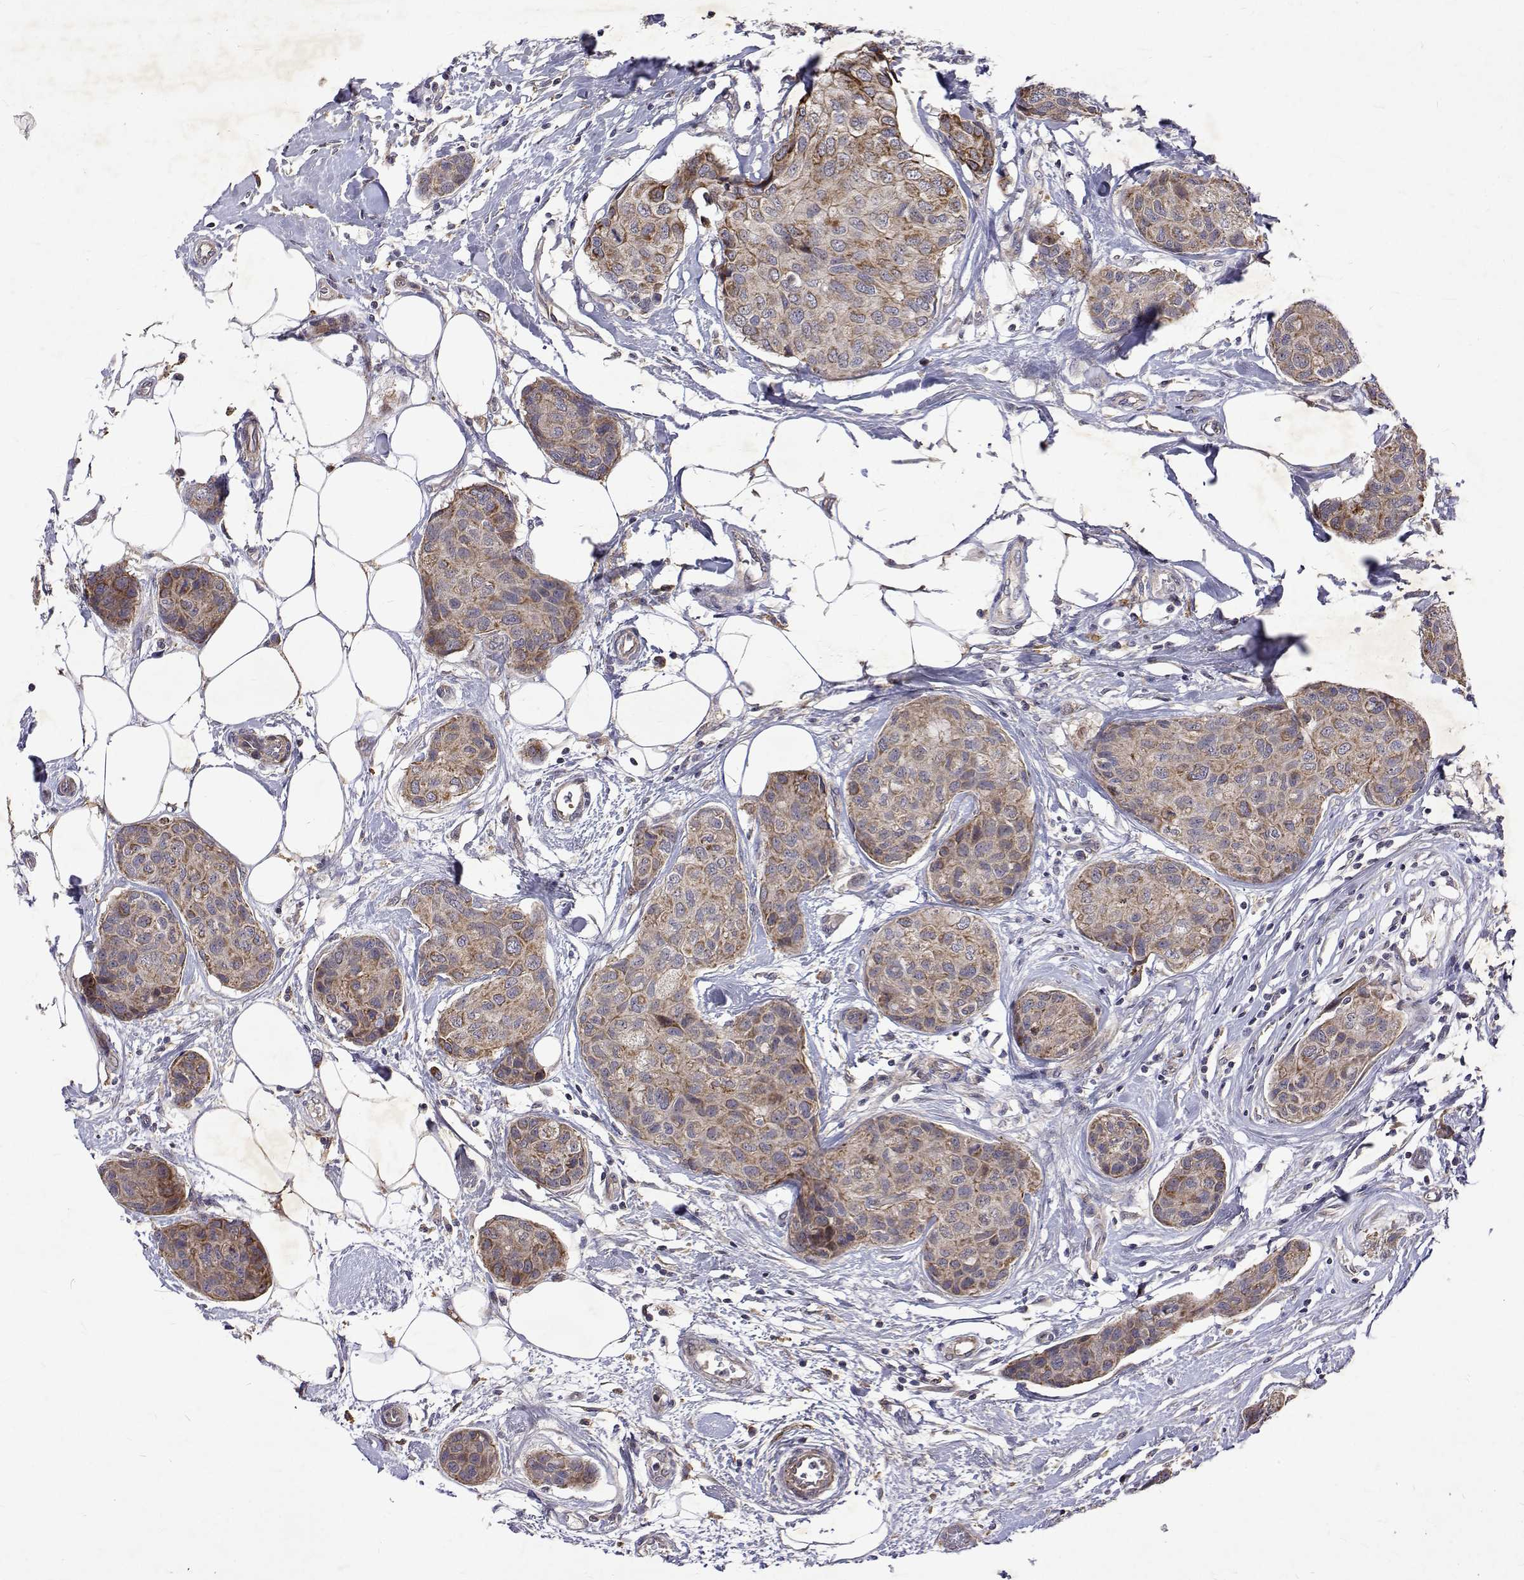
{"staining": {"intensity": "weak", "quantity": "25%-75%", "location": "cytoplasmic/membranous"}, "tissue": "breast cancer", "cell_type": "Tumor cells", "image_type": "cancer", "snomed": [{"axis": "morphology", "description": "Duct carcinoma"}, {"axis": "topography", "description": "Breast"}], "caption": "A photomicrograph of human breast invasive ductal carcinoma stained for a protein shows weak cytoplasmic/membranous brown staining in tumor cells. (IHC, brightfield microscopy, high magnification).", "gene": "ALKBH8", "patient": {"sex": "female", "age": 80}}